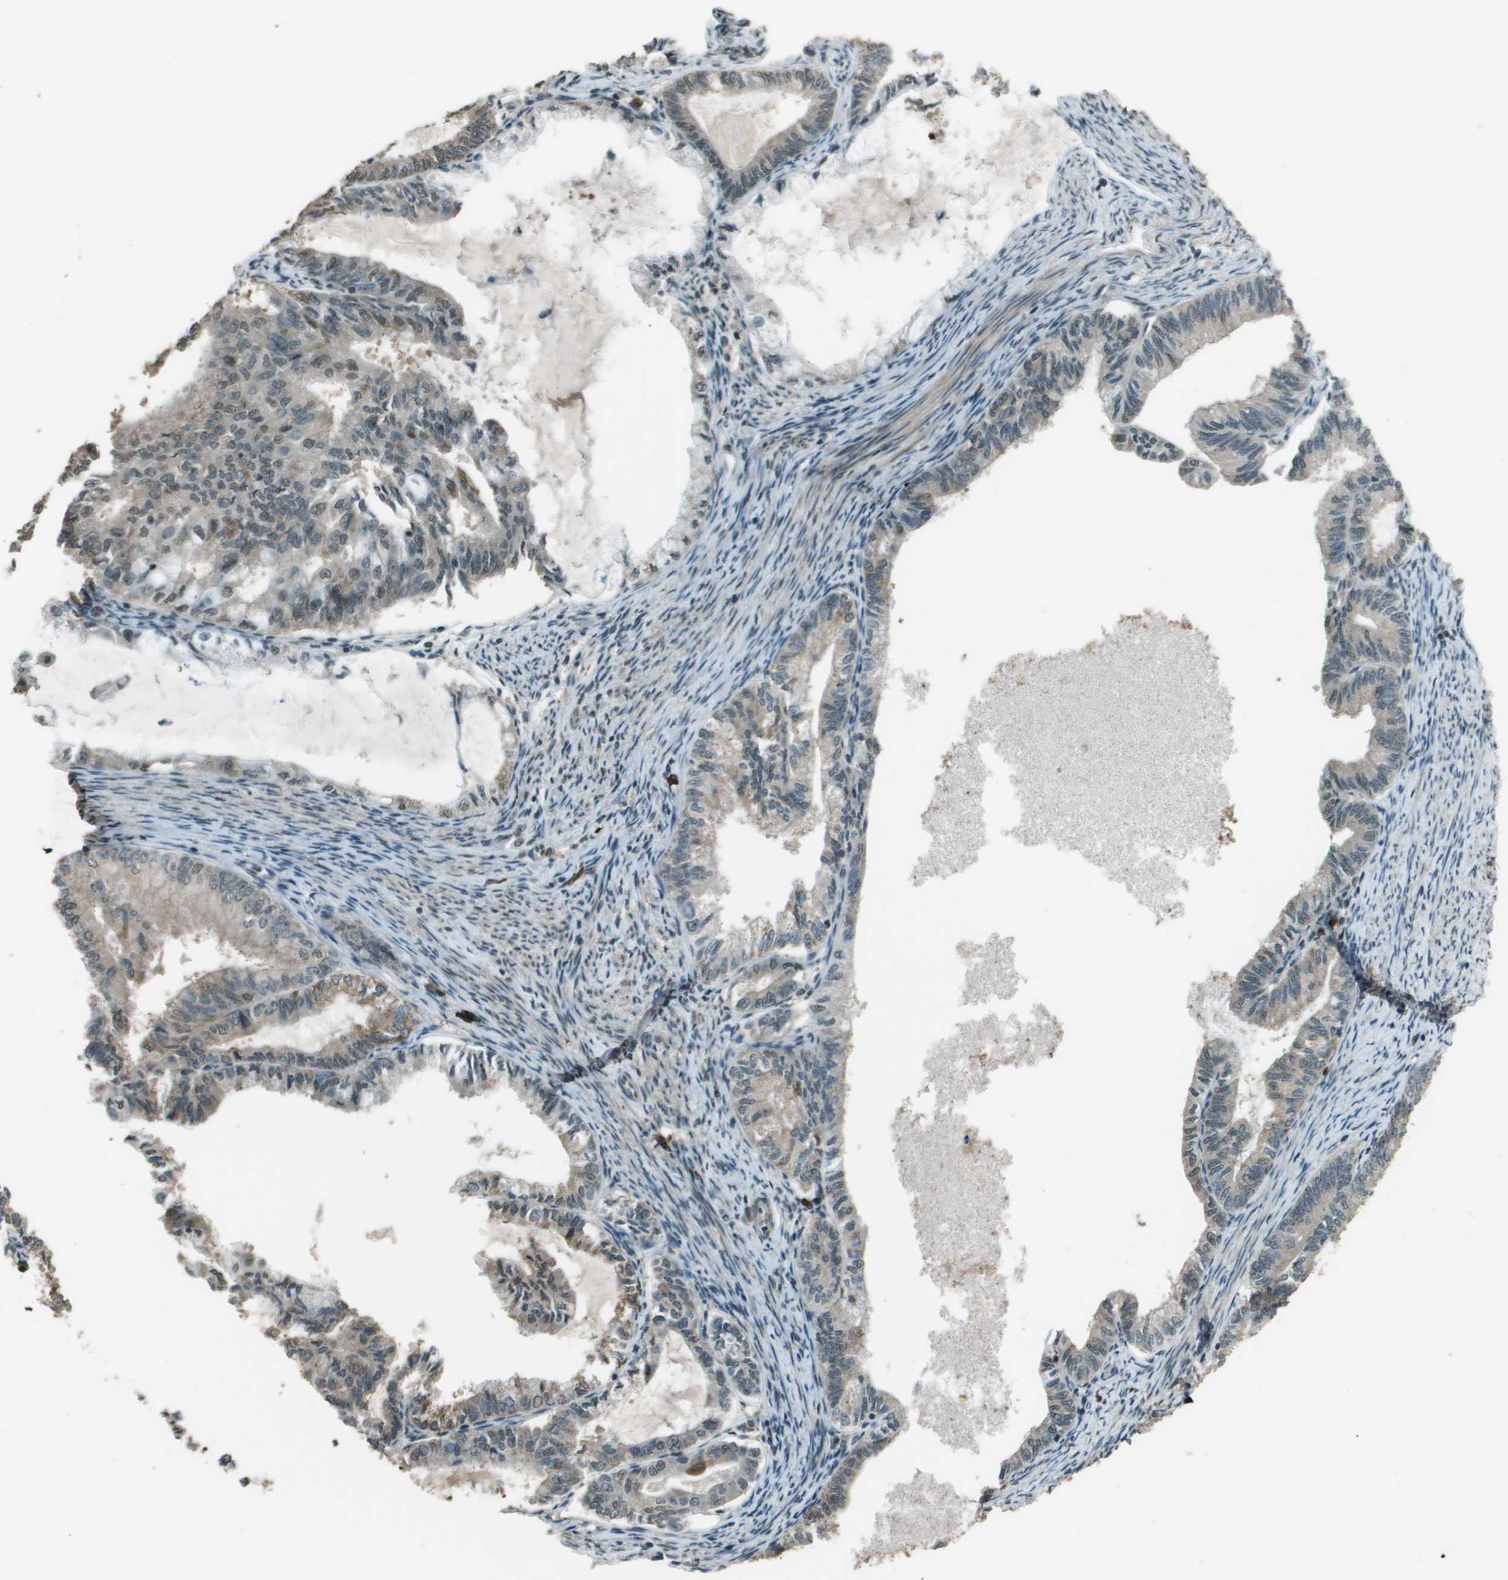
{"staining": {"intensity": "weak", "quantity": "25%-75%", "location": "cytoplasmic/membranous"}, "tissue": "endometrial cancer", "cell_type": "Tumor cells", "image_type": "cancer", "snomed": [{"axis": "morphology", "description": "Adenocarcinoma, NOS"}, {"axis": "topography", "description": "Endometrium"}], "caption": "Immunohistochemistry image of neoplastic tissue: human endometrial adenocarcinoma stained using immunohistochemistry shows low levels of weak protein expression localized specifically in the cytoplasmic/membranous of tumor cells, appearing as a cytoplasmic/membranous brown color.", "gene": "SDC3", "patient": {"sex": "female", "age": 86}}